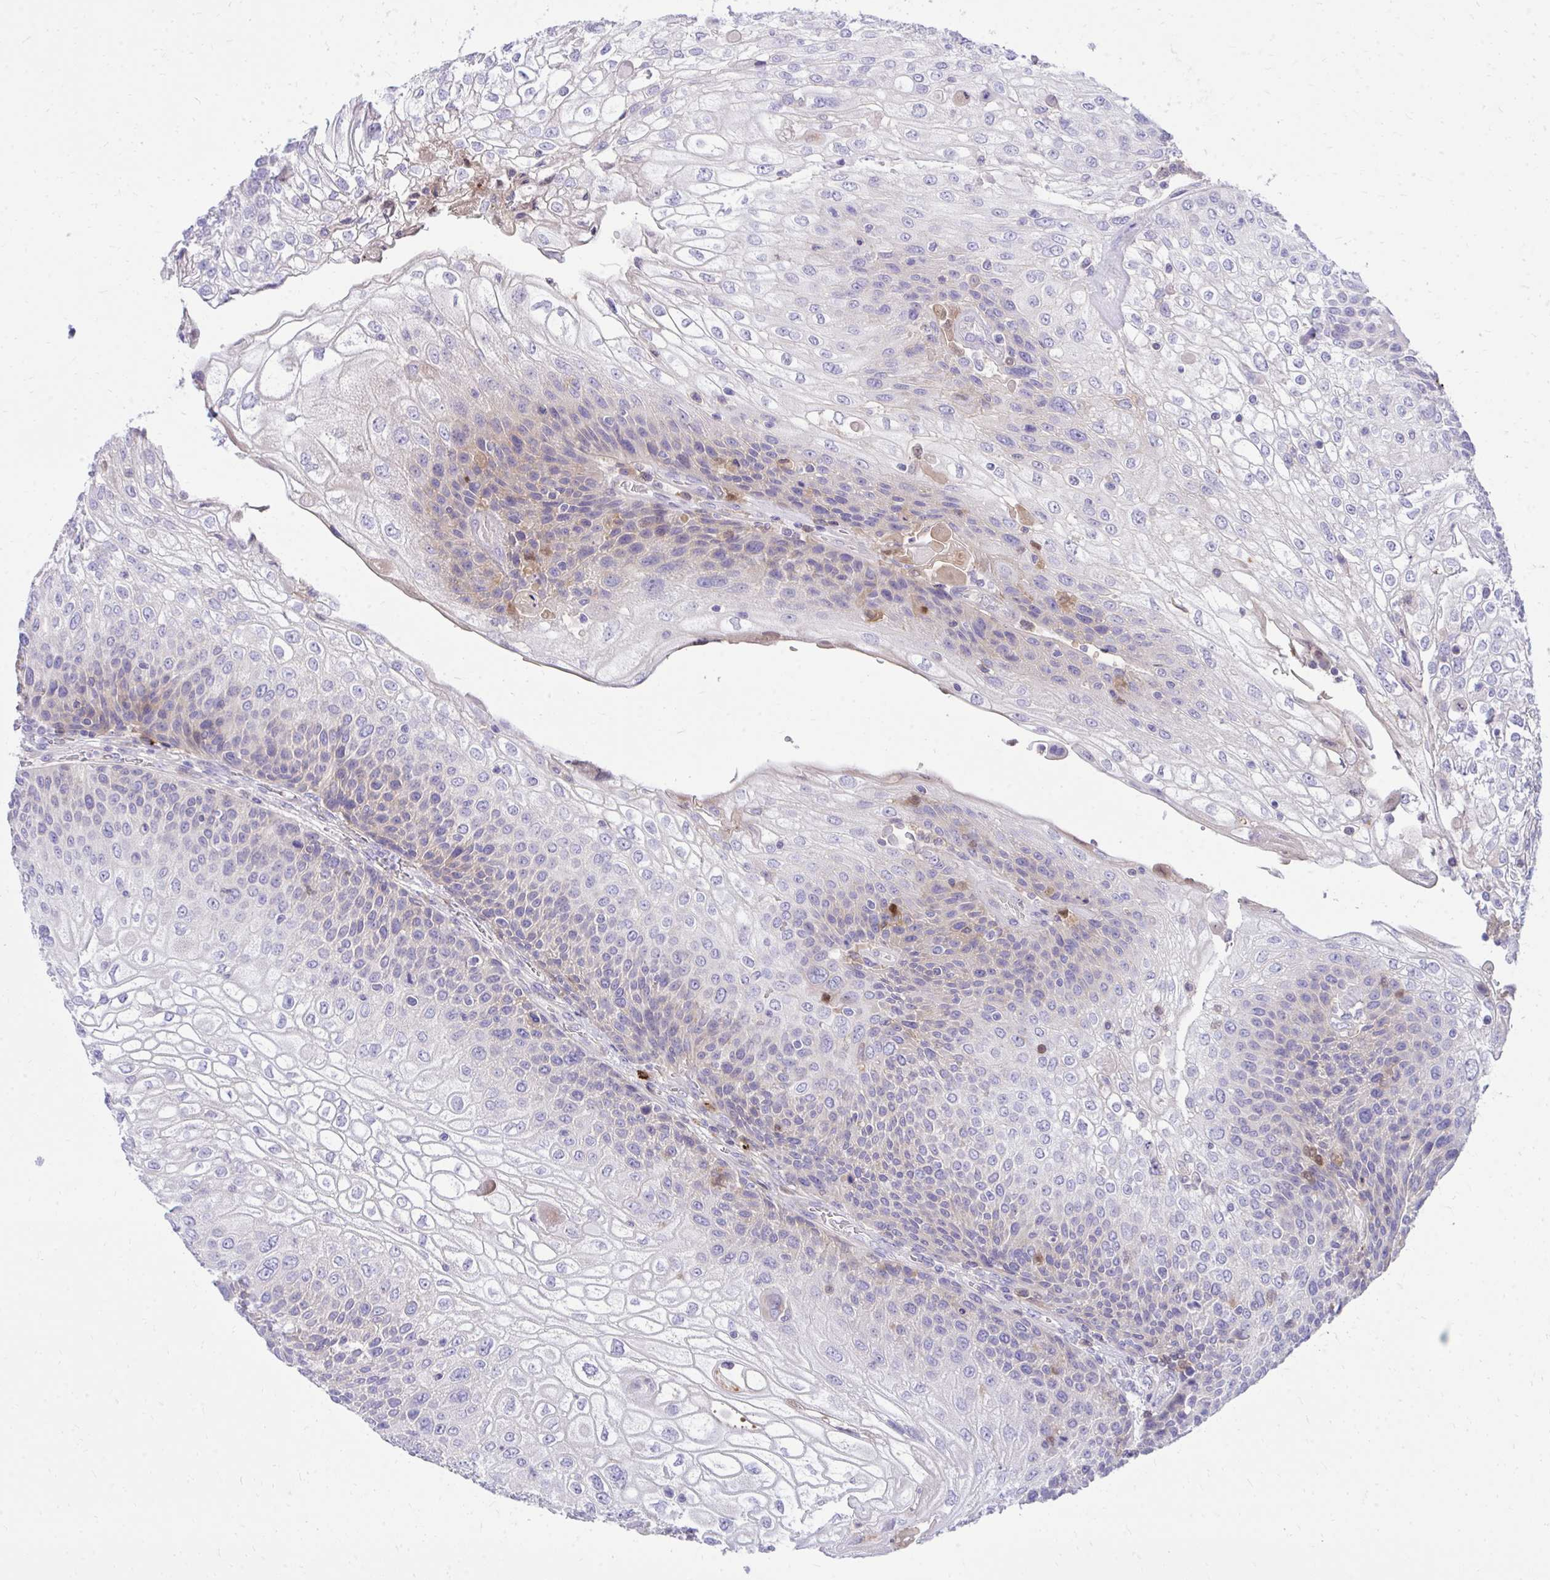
{"staining": {"intensity": "weak", "quantity": "<25%", "location": "cytoplasmic/membranous"}, "tissue": "urothelial cancer", "cell_type": "Tumor cells", "image_type": "cancer", "snomed": [{"axis": "morphology", "description": "Urothelial carcinoma, High grade"}, {"axis": "topography", "description": "Urinary bladder"}], "caption": "A micrograph of human urothelial cancer is negative for staining in tumor cells.", "gene": "TP53I11", "patient": {"sex": "female", "age": 70}}